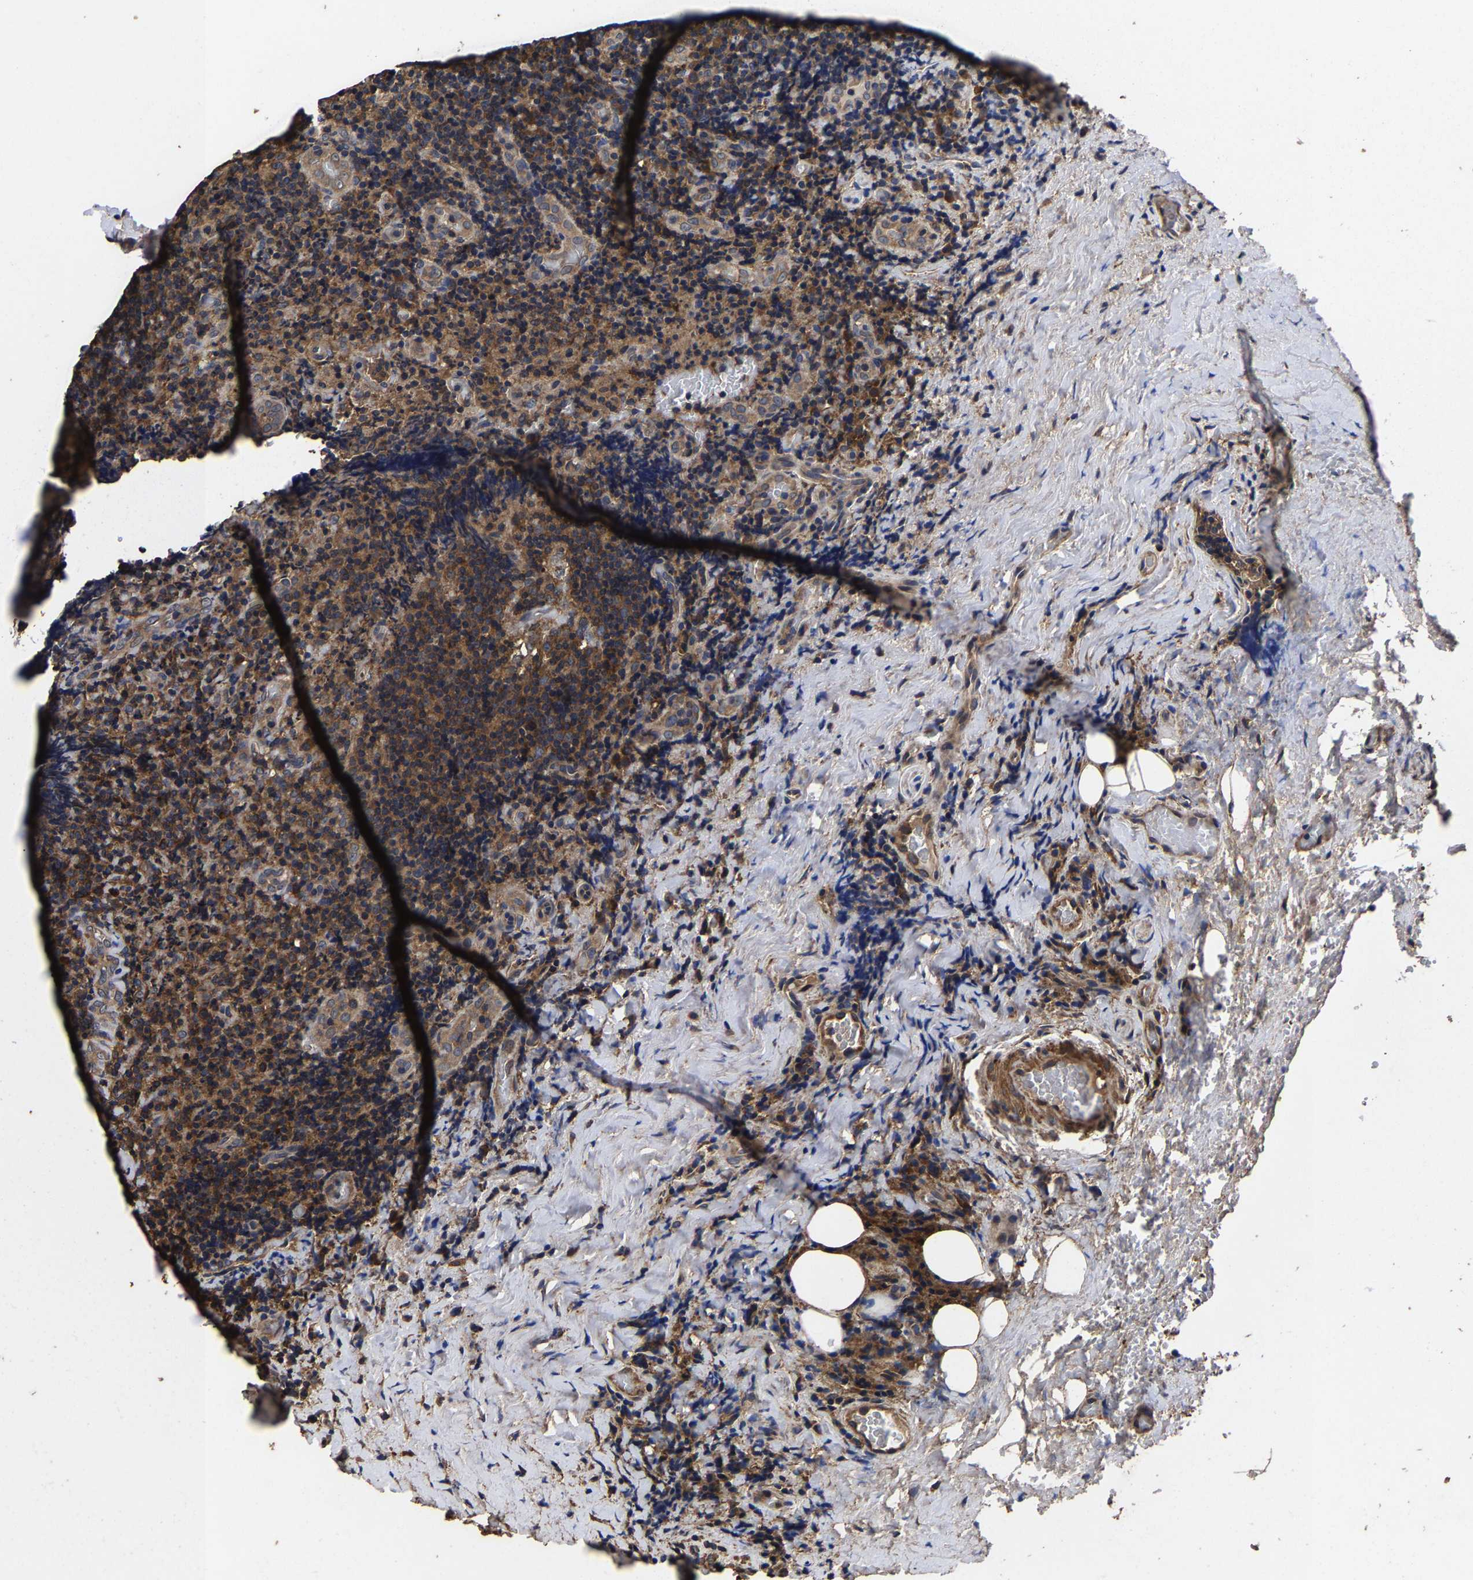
{"staining": {"intensity": "moderate", "quantity": ">75%", "location": "cytoplasmic/membranous"}, "tissue": "lymphoma", "cell_type": "Tumor cells", "image_type": "cancer", "snomed": [{"axis": "morphology", "description": "Malignant lymphoma, non-Hodgkin's type, High grade"}, {"axis": "topography", "description": "Tonsil"}], "caption": "High-grade malignant lymphoma, non-Hodgkin's type stained with immunohistochemistry demonstrates moderate cytoplasmic/membranous staining in about >75% of tumor cells.", "gene": "ITCH", "patient": {"sex": "female", "age": 36}}